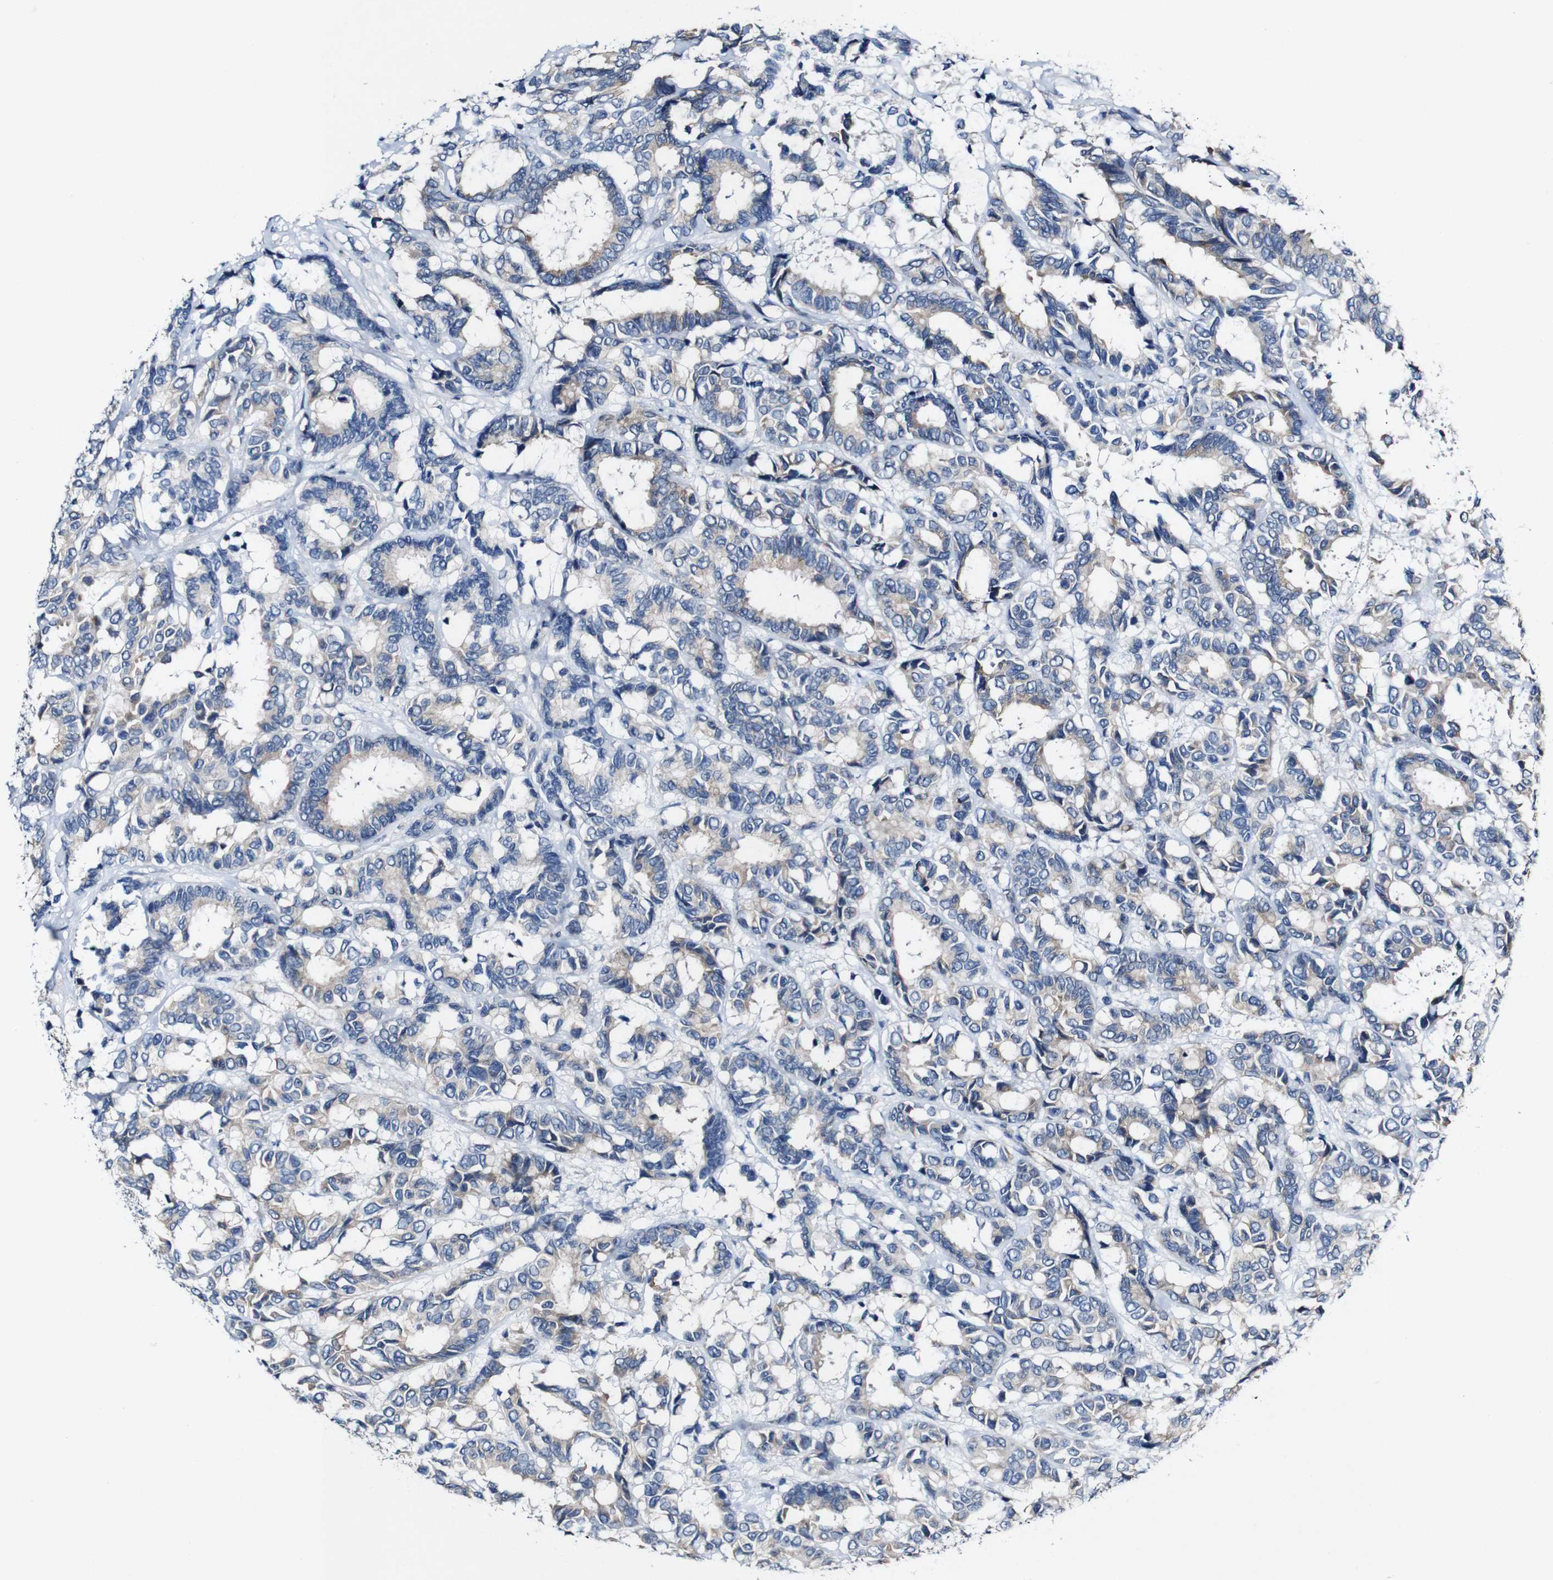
{"staining": {"intensity": "weak", "quantity": "<25%", "location": "cytoplasmic/membranous"}, "tissue": "breast cancer", "cell_type": "Tumor cells", "image_type": "cancer", "snomed": [{"axis": "morphology", "description": "Duct carcinoma"}, {"axis": "topography", "description": "Breast"}], "caption": "A micrograph of breast cancer stained for a protein shows no brown staining in tumor cells.", "gene": "GRAMD1A", "patient": {"sex": "female", "age": 87}}